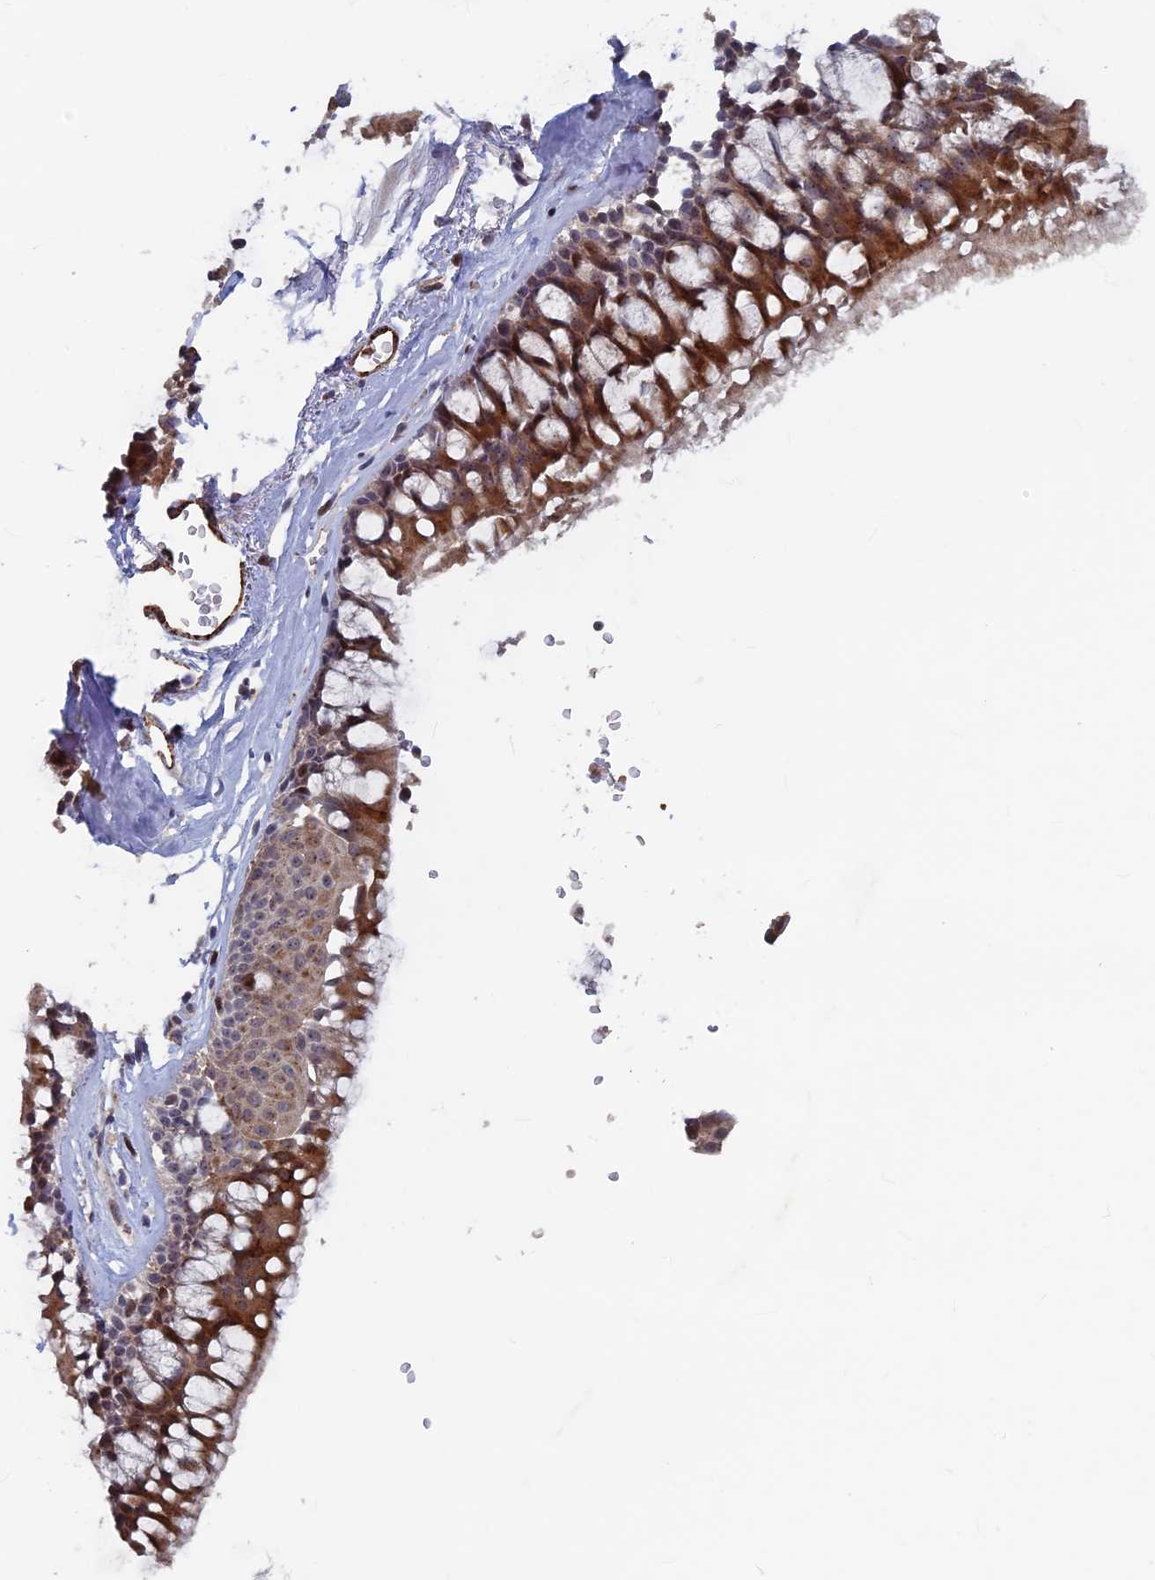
{"staining": {"intensity": "strong", "quantity": "25%-75%", "location": "cytoplasmic/membranous,nuclear"}, "tissue": "bronchus", "cell_type": "Respiratory epithelial cells", "image_type": "normal", "snomed": [{"axis": "morphology", "description": "Normal tissue, NOS"}, {"axis": "morphology", "description": "Inflammation, NOS"}, {"axis": "topography", "description": "Cartilage tissue"}, {"axis": "topography", "description": "Bronchus"}, {"axis": "topography", "description": "Lung"}], "caption": "Approximately 25%-75% of respiratory epithelial cells in benign human bronchus show strong cytoplasmic/membranous,nuclear protein staining as visualized by brown immunohistochemical staining.", "gene": "SH3D21", "patient": {"sex": "female", "age": 64}}